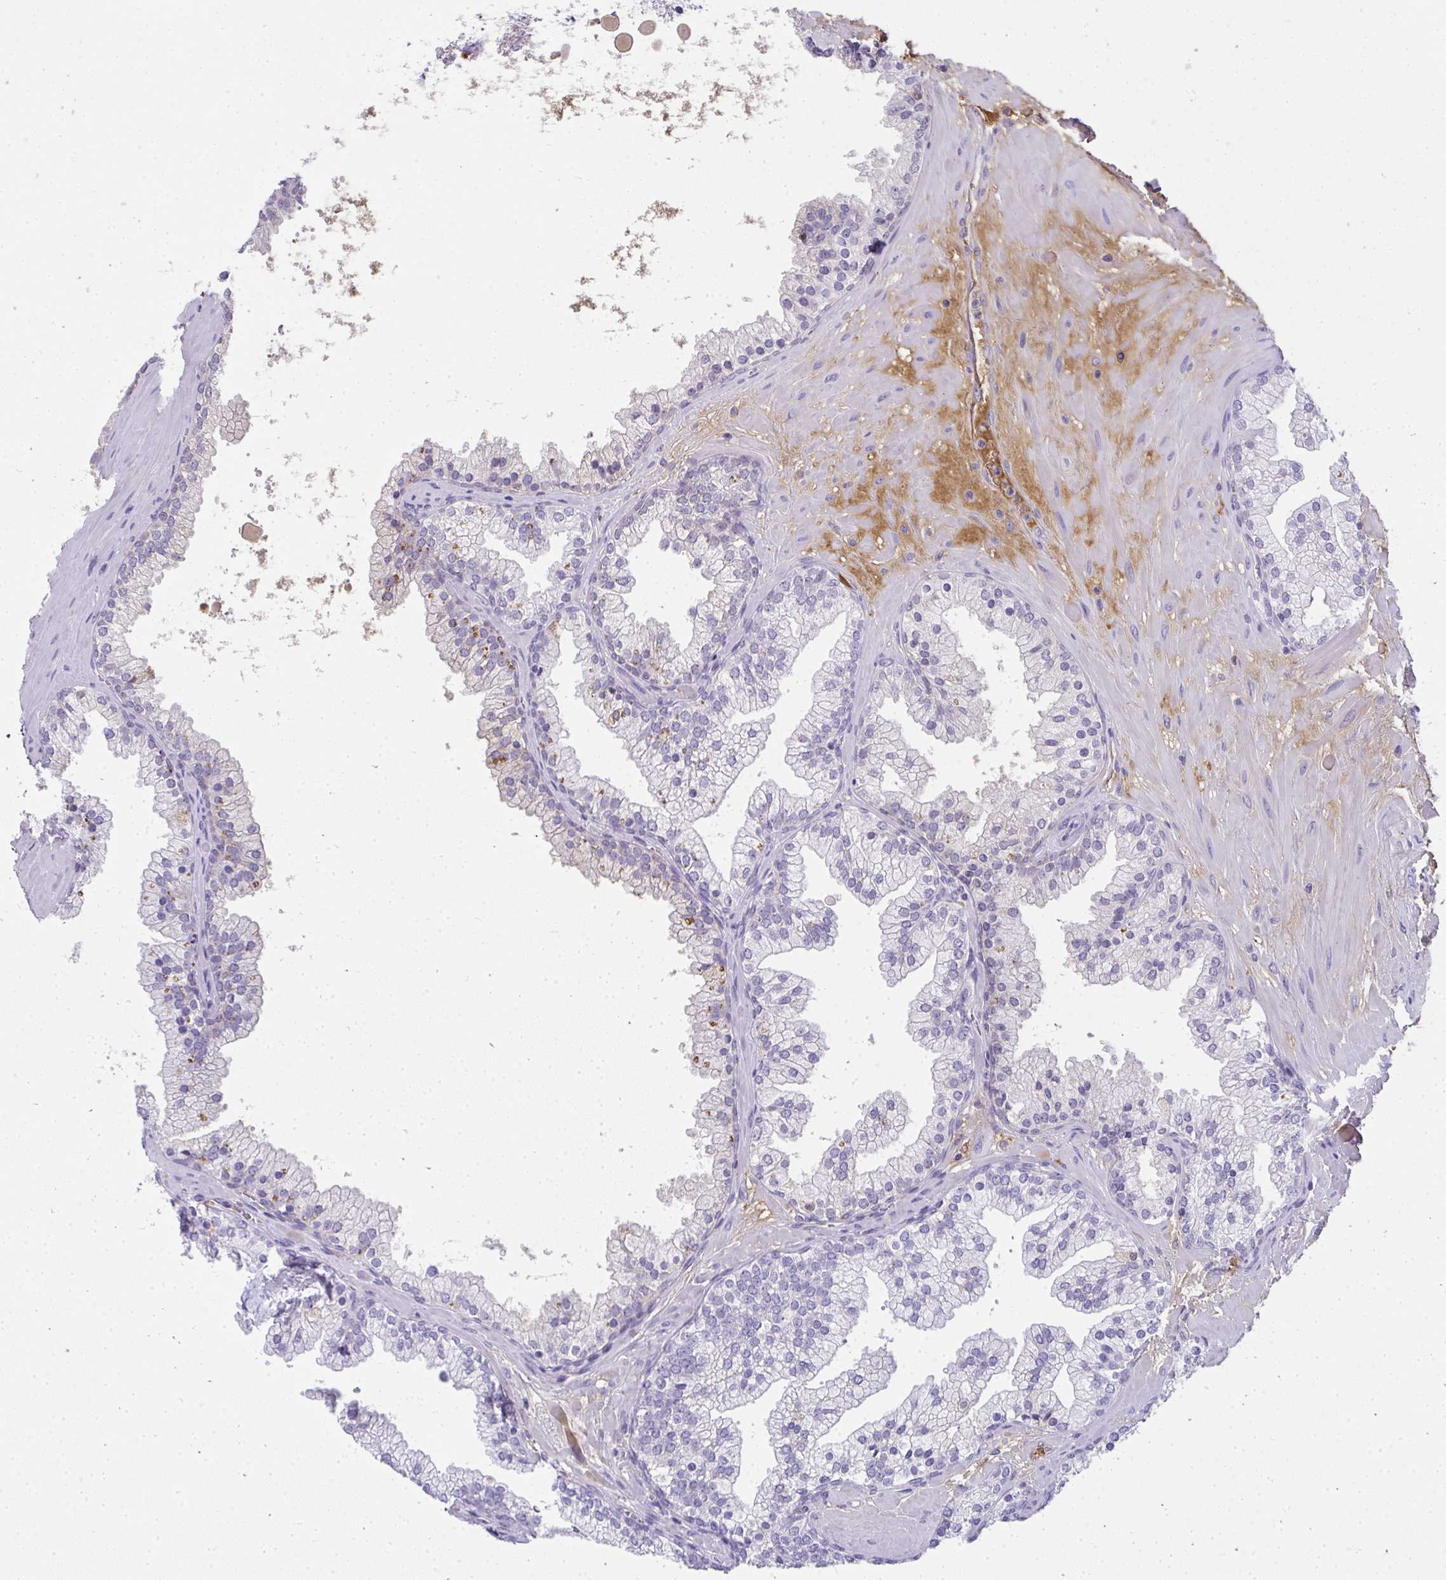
{"staining": {"intensity": "negative", "quantity": "none", "location": "none"}, "tissue": "prostate", "cell_type": "Glandular cells", "image_type": "normal", "snomed": [{"axis": "morphology", "description": "Normal tissue, NOS"}, {"axis": "topography", "description": "Prostate"}, {"axis": "topography", "description": "Peripheral nerve tissue"}], "caption": "This is an IHC image of normal human prostate. There is no positivity in glandular cells.", "gene": "ZSWIM3", "patient": {"sex": "male", "age": 61}}